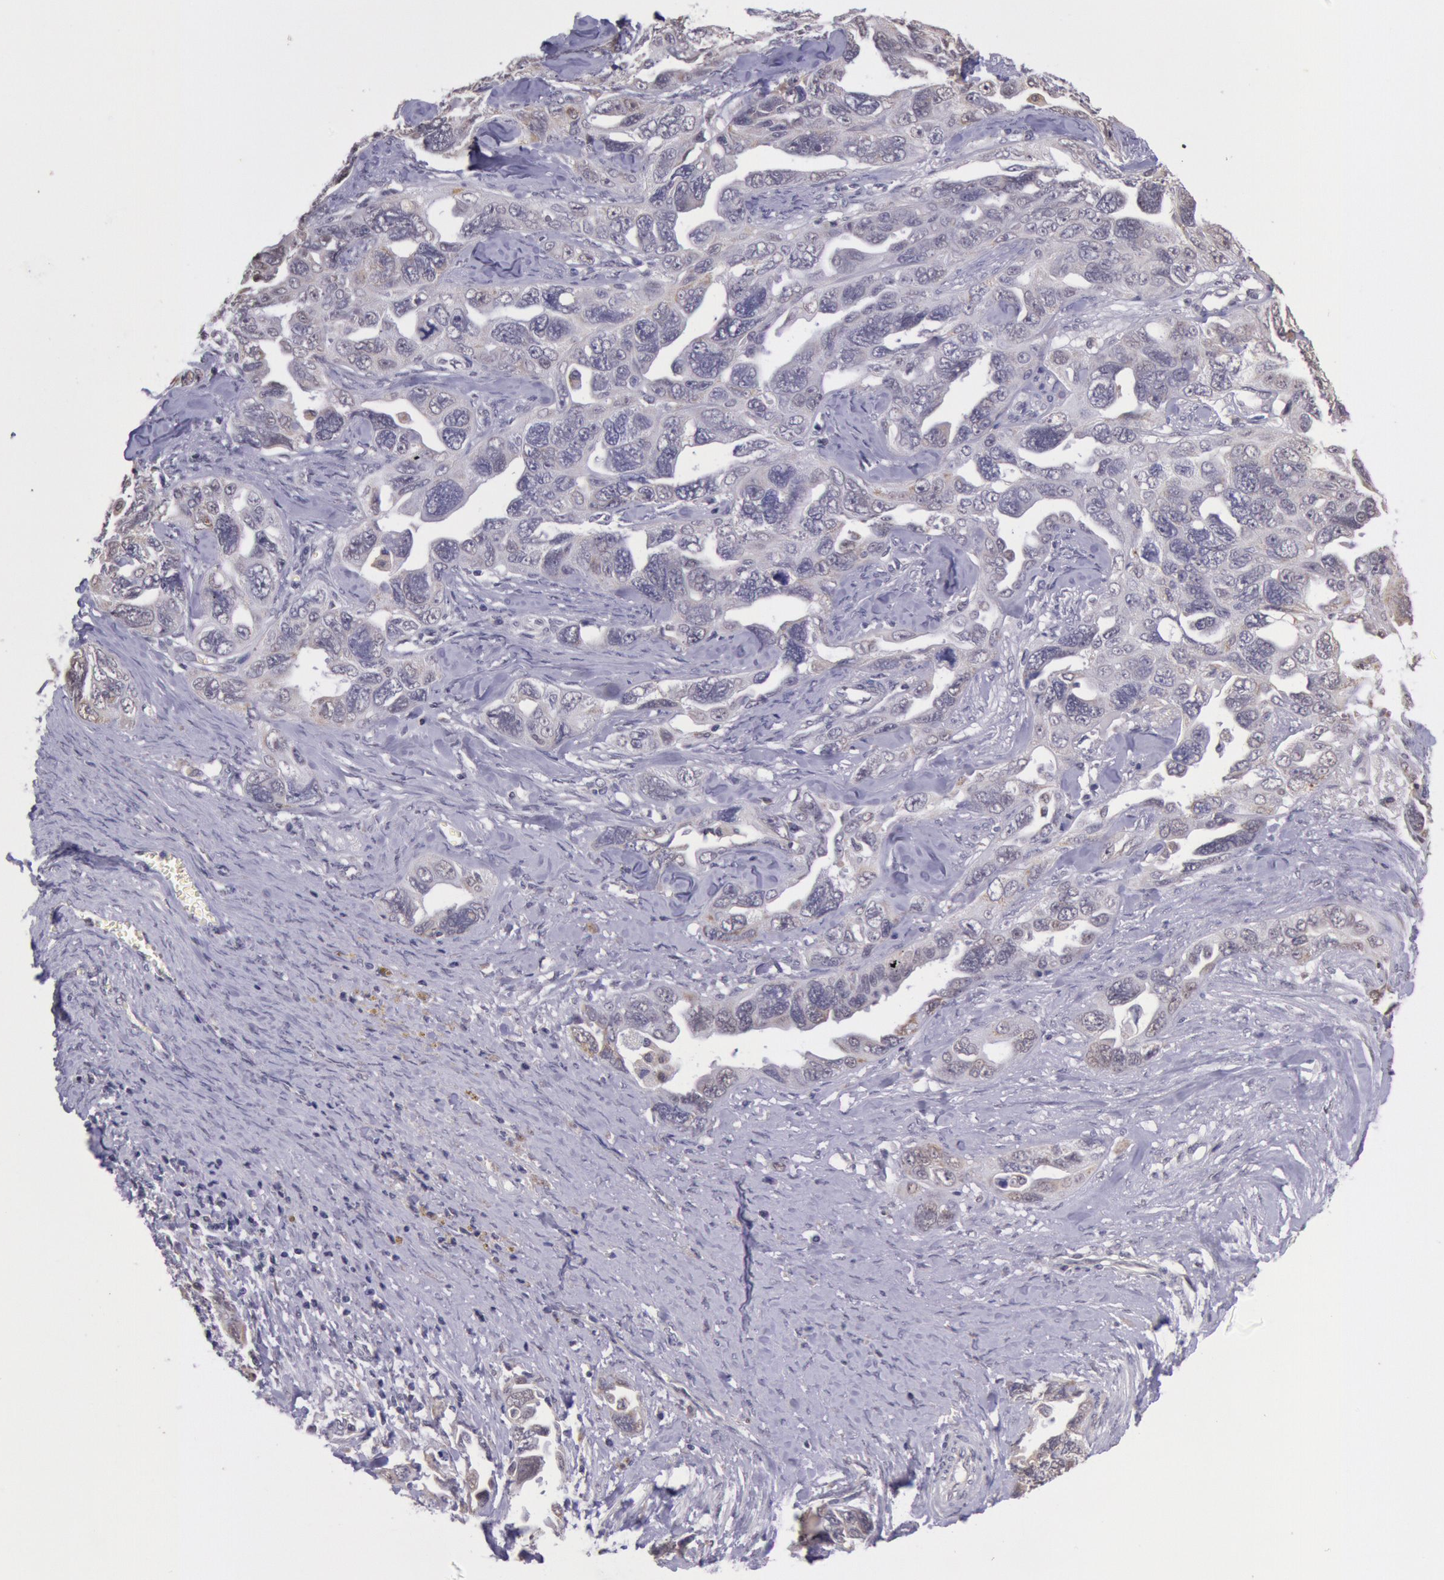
{"staining": {"intensity": "weak", "quantity": "25%-75%", "location": "cytoplasmic/membranous"}, "tissue": "ovarian cancer", "cell_type": "Tumor cells", "image_type": "cancer", "snomed": [{"axis": "morphology", "description": "Cystadenocarcinoma, serous, NOS"}, {"axis": "topography", "description": "Ovary"}], "caption": "A brown stain highlights weak cytoplasmic/membranous expression of a protein in human ovarian serous cystadenocarcinoma tumor cells. The protein of interest is stained brown, and the nuclei are stained in blue (DAB (3,3'-diaminobenzidine) IHC with brightfield microscopy, high magnification).", "gene": "FRMD6", "patient": {"sex": "female", "age": 63}}